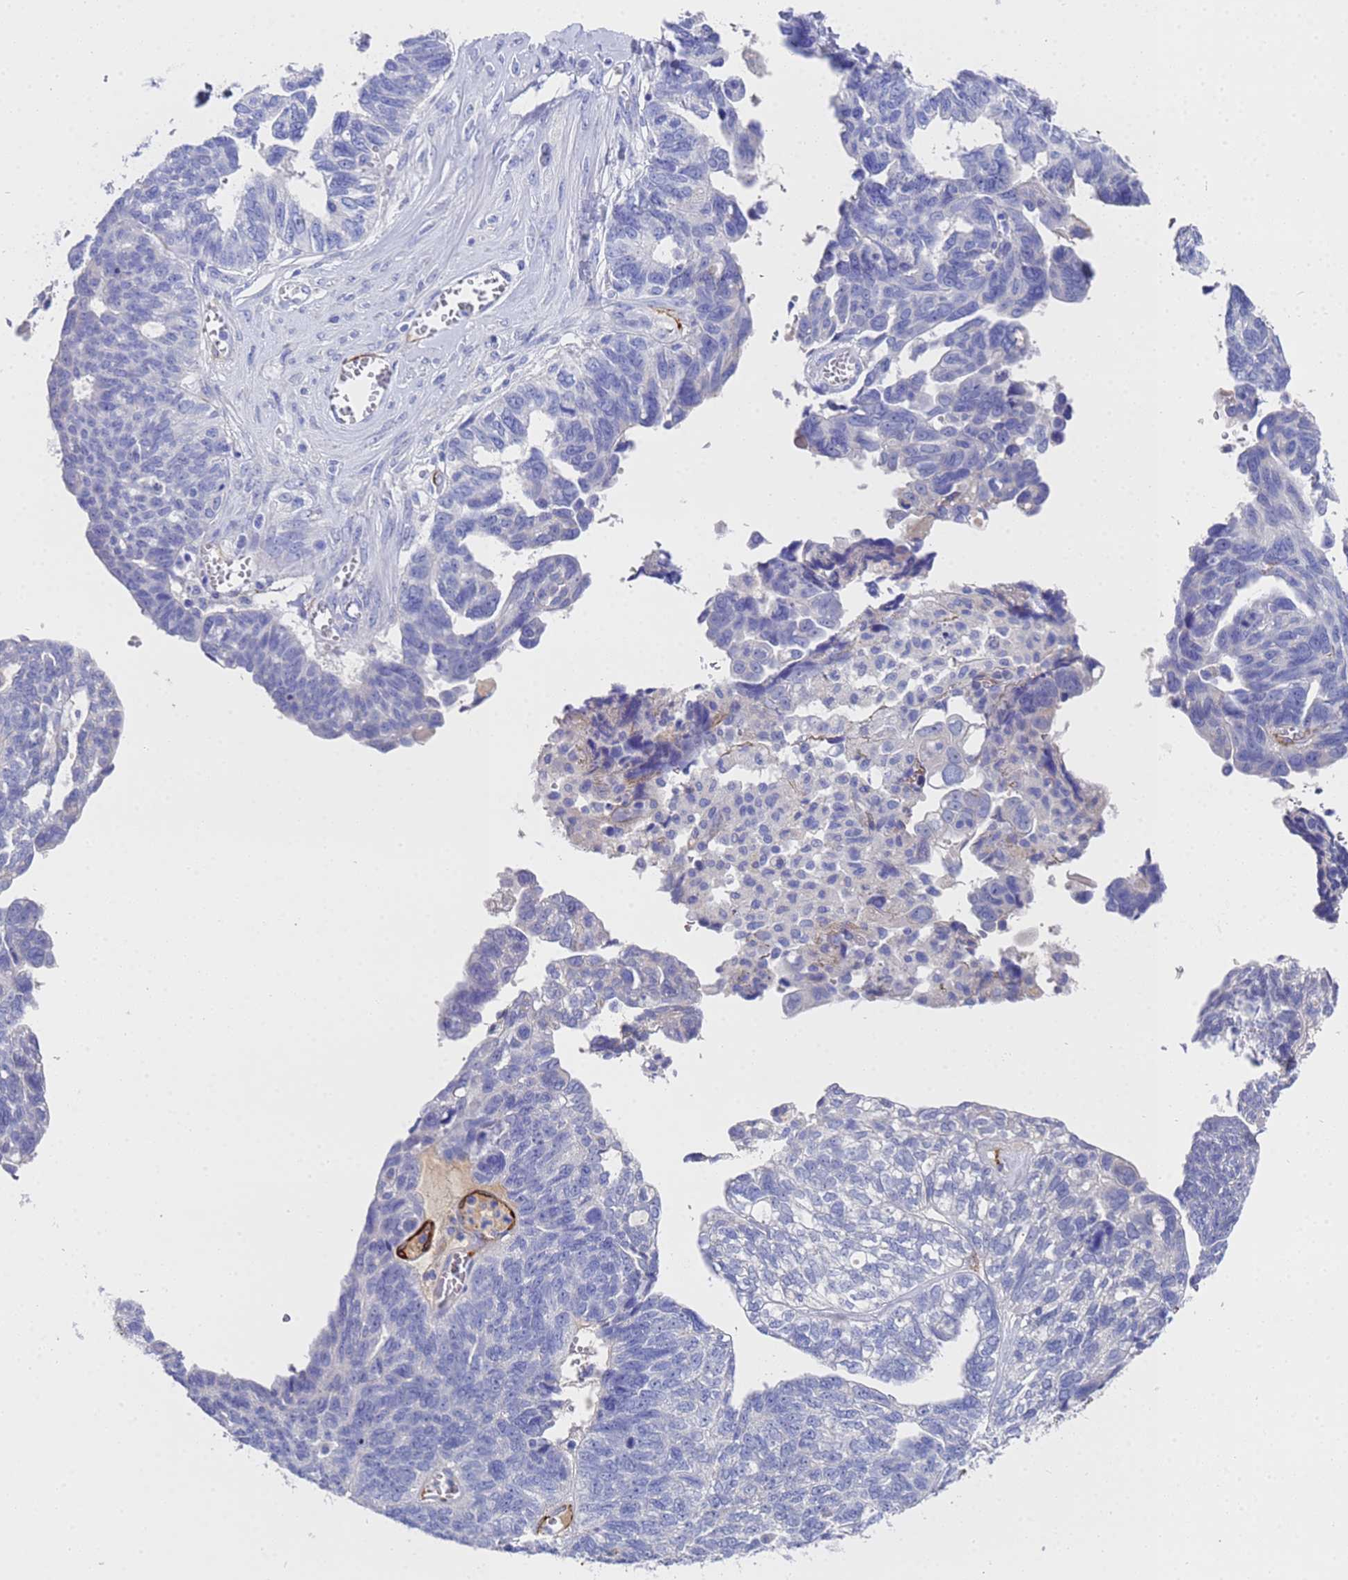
{"staining": {"intensity": "negative", "quantity": "none", "location": "none"}, "tissue": "ovarian cancer", "cell_type": "Tumor cells", "image_type": "cancer", "snomed": [{"axis": "morphology", "description": "Cystadenocarcinoma, serous, NOS"}, {"axis": "topography", "description": "Ovary"}], "caption": "Human serous cystadenocarcinoma (ovarian) stained for a protein using IHC reveals no positivity in tumor cells.", "gene": "ADIPOQ", "patient": {"sex": "female", "age": 79}}